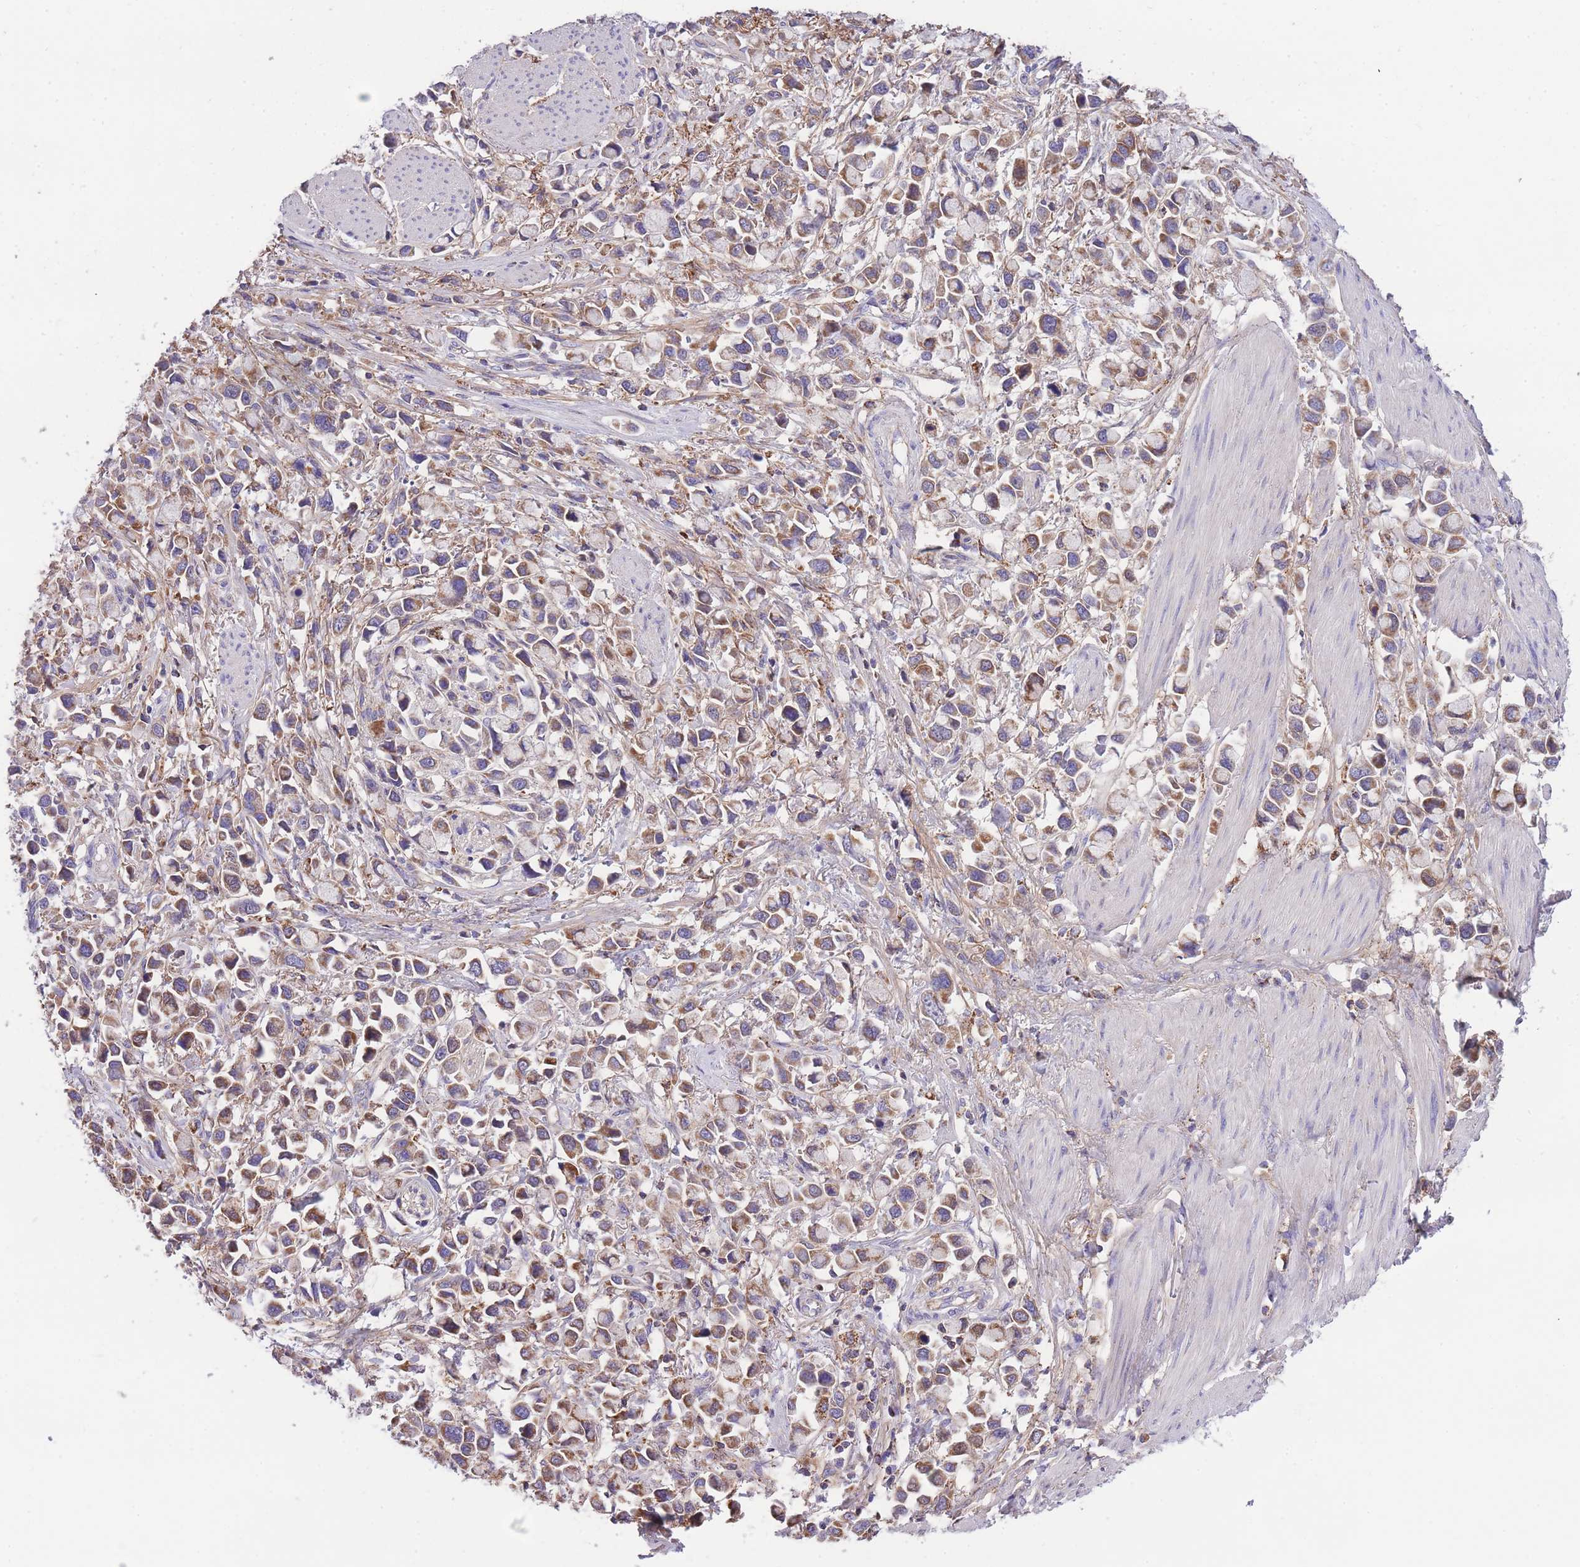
{"staining": {"intensity": "moderate", "quantity": "<25%", "location": "cytoplasmic/membranous"}, "tissue": "stomach cancer", "cell_type": "Tumor cells", "image_type": "cancer", "snomed": [{"axis": "morphology", "description": "Adenocarcinoma, NOS"}, {"axis": "topography", "description": "Stomach"}], "caption": "Moderate cytoplasmic/membranous staining for a protein is identified in about <25% of tumor cells of stomach adenocarcinoma using IHC.", "gene": "ST3GAL3", "patient": {"sex": "female", "age": 81}}